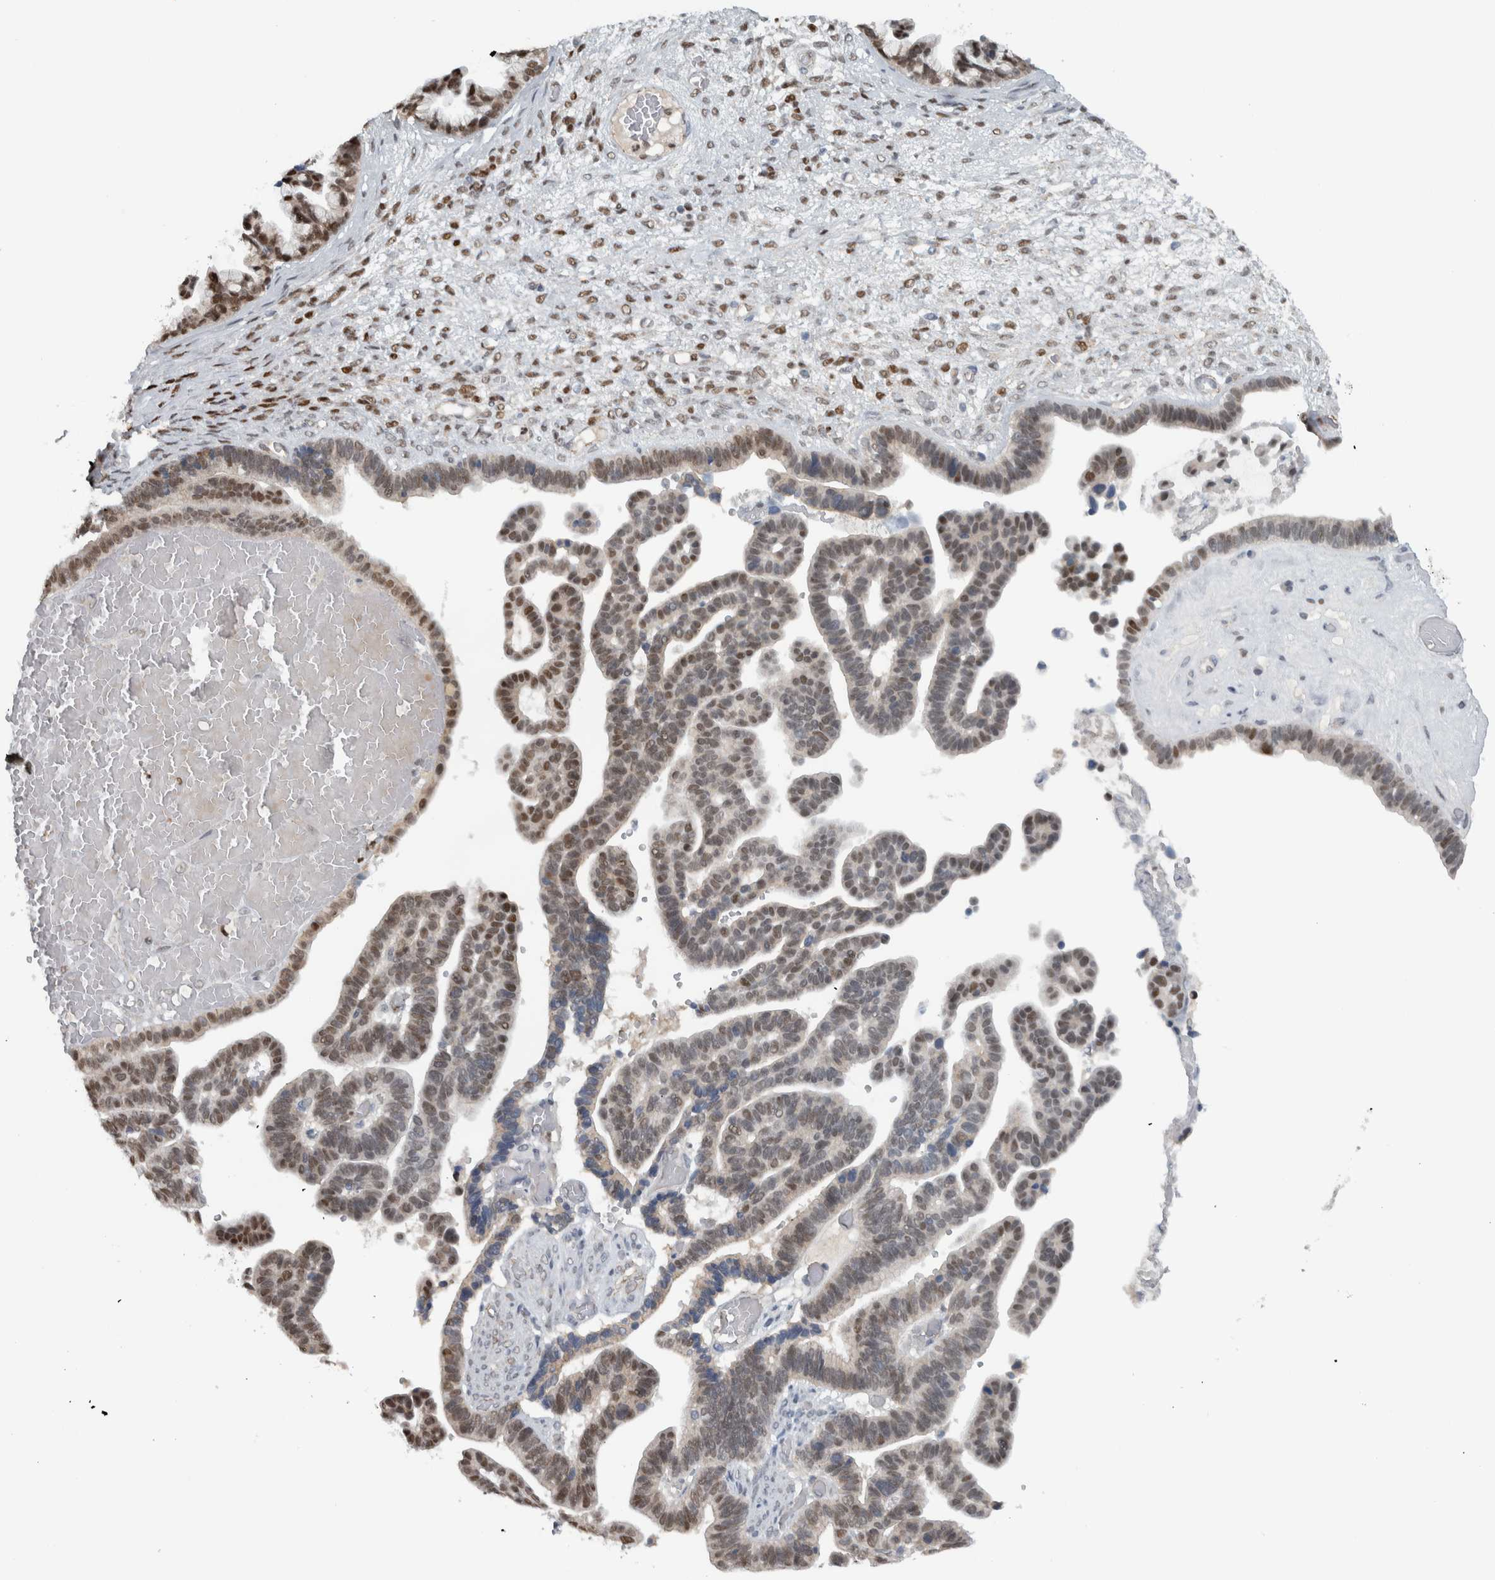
{"staining": {"intensity": "weak", "quantity": "25%-75%", "location": "nuclear"}, "tissue": "ovarian cancer", "cell_type": "Tumor cells", "image_type": "cancer", "snomed": [{"axis": "morphology", "description": "Cystadenocarcinoma, serous, NOS"}, {"axis": "topography", "description": "Ovary"}], "caption": "Immunohistochemical staining of ovarian cancer (serous cystadenocarcinoma) displays low levels of weak nuclear staining in approximately 25%-75% of tumor cells.", "gene": "ADPRM", "patient": {"sex": "female", "age": 56}}